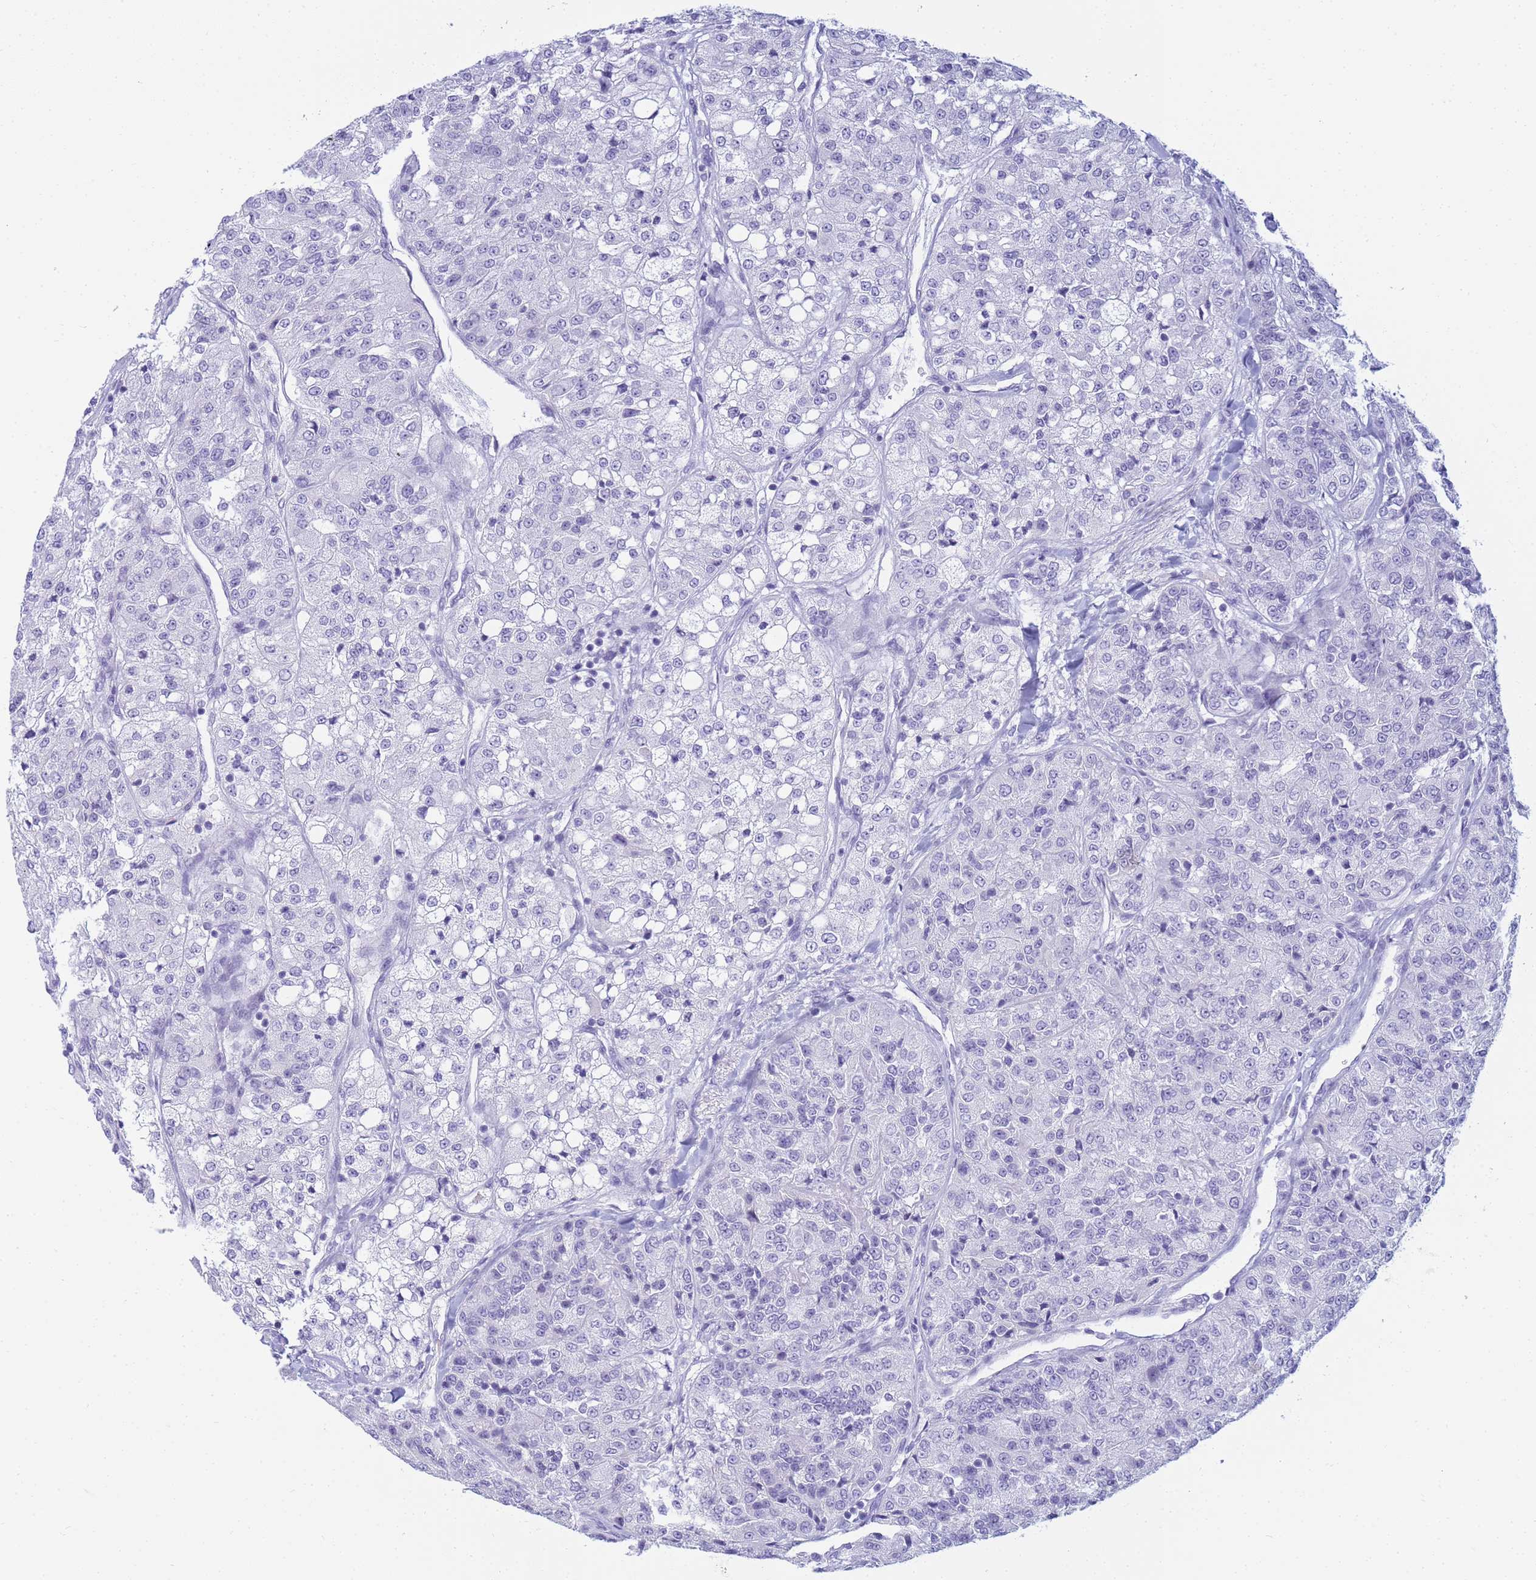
{"staining": {"intensity": "negative", "quantity": "none", "location": "none"}, "tissue": "renal cancer", "cell_type": "Tumor cells", "image_type": "cancer", "snomed": [{"axis": "morphology", "description": "Adenocarcinoma, NOS"}, {"axis": "topography", "description": "Kidney"}], "caption": "This is an IHC histopathology image of human renal cancer. There is no staining in tumor cells.", "gene": "SNX20", "patient": {"sex": "female", "age": 63}}